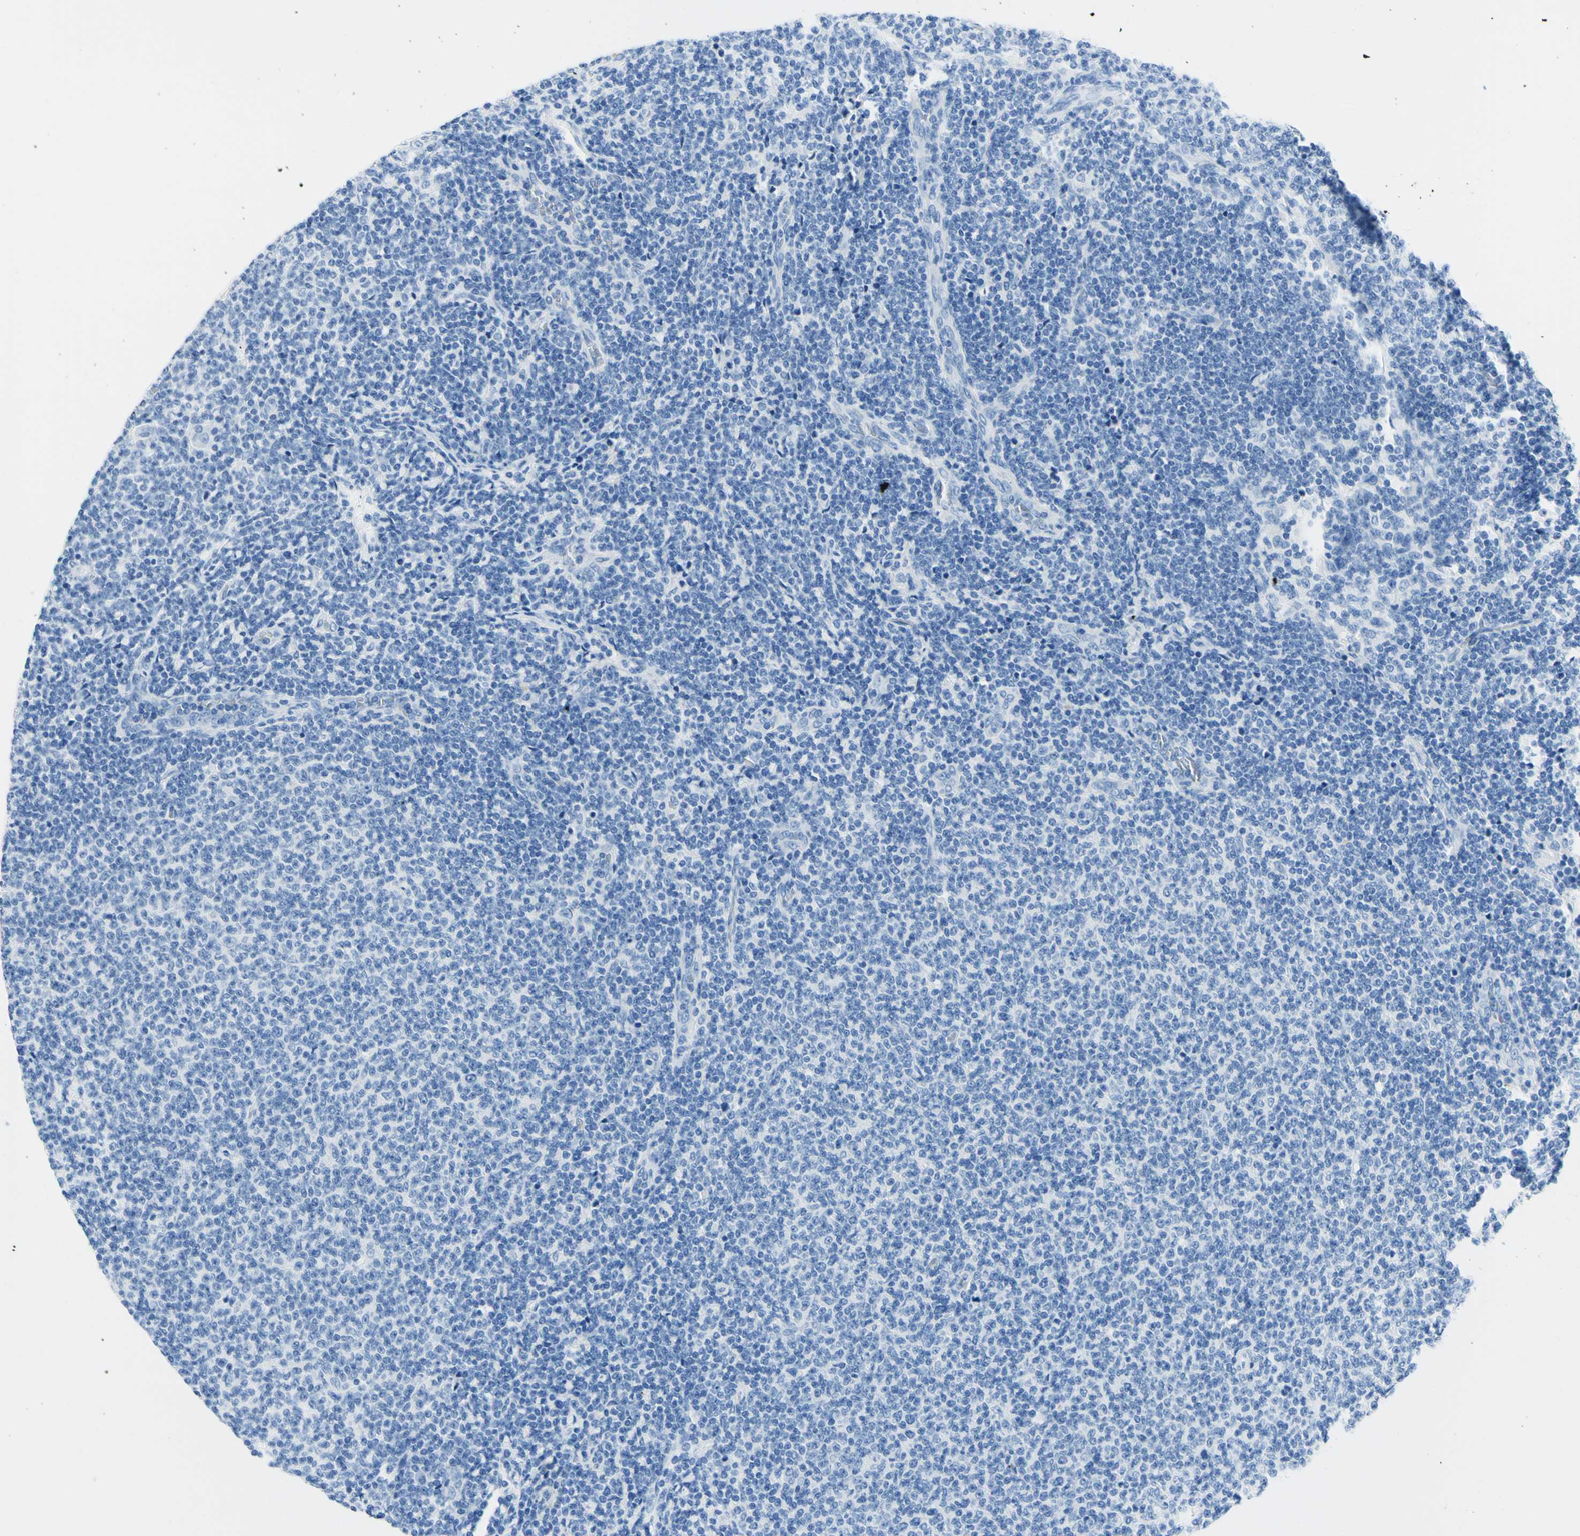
{"staining": {"intensity": "negative", "quantity": "none", "location": "none"}, "tissue": "lymphoma", "cell_type": "Tumor cells", "image_type": "cancer", "snomed": [{"axis": "morphology", "description": "Malignant lymphoma, non-Hodgkin's type, Low grade"}, {"axis": "topography", "description": "Lymph node"}], "caption": "Lymphoma was stained to show a protein in brown. There is no significant expression in tumor cells. Nuclei are stained in blue.", "gene": "MYH2", "patient": {"sex": "male", "age": 66}}